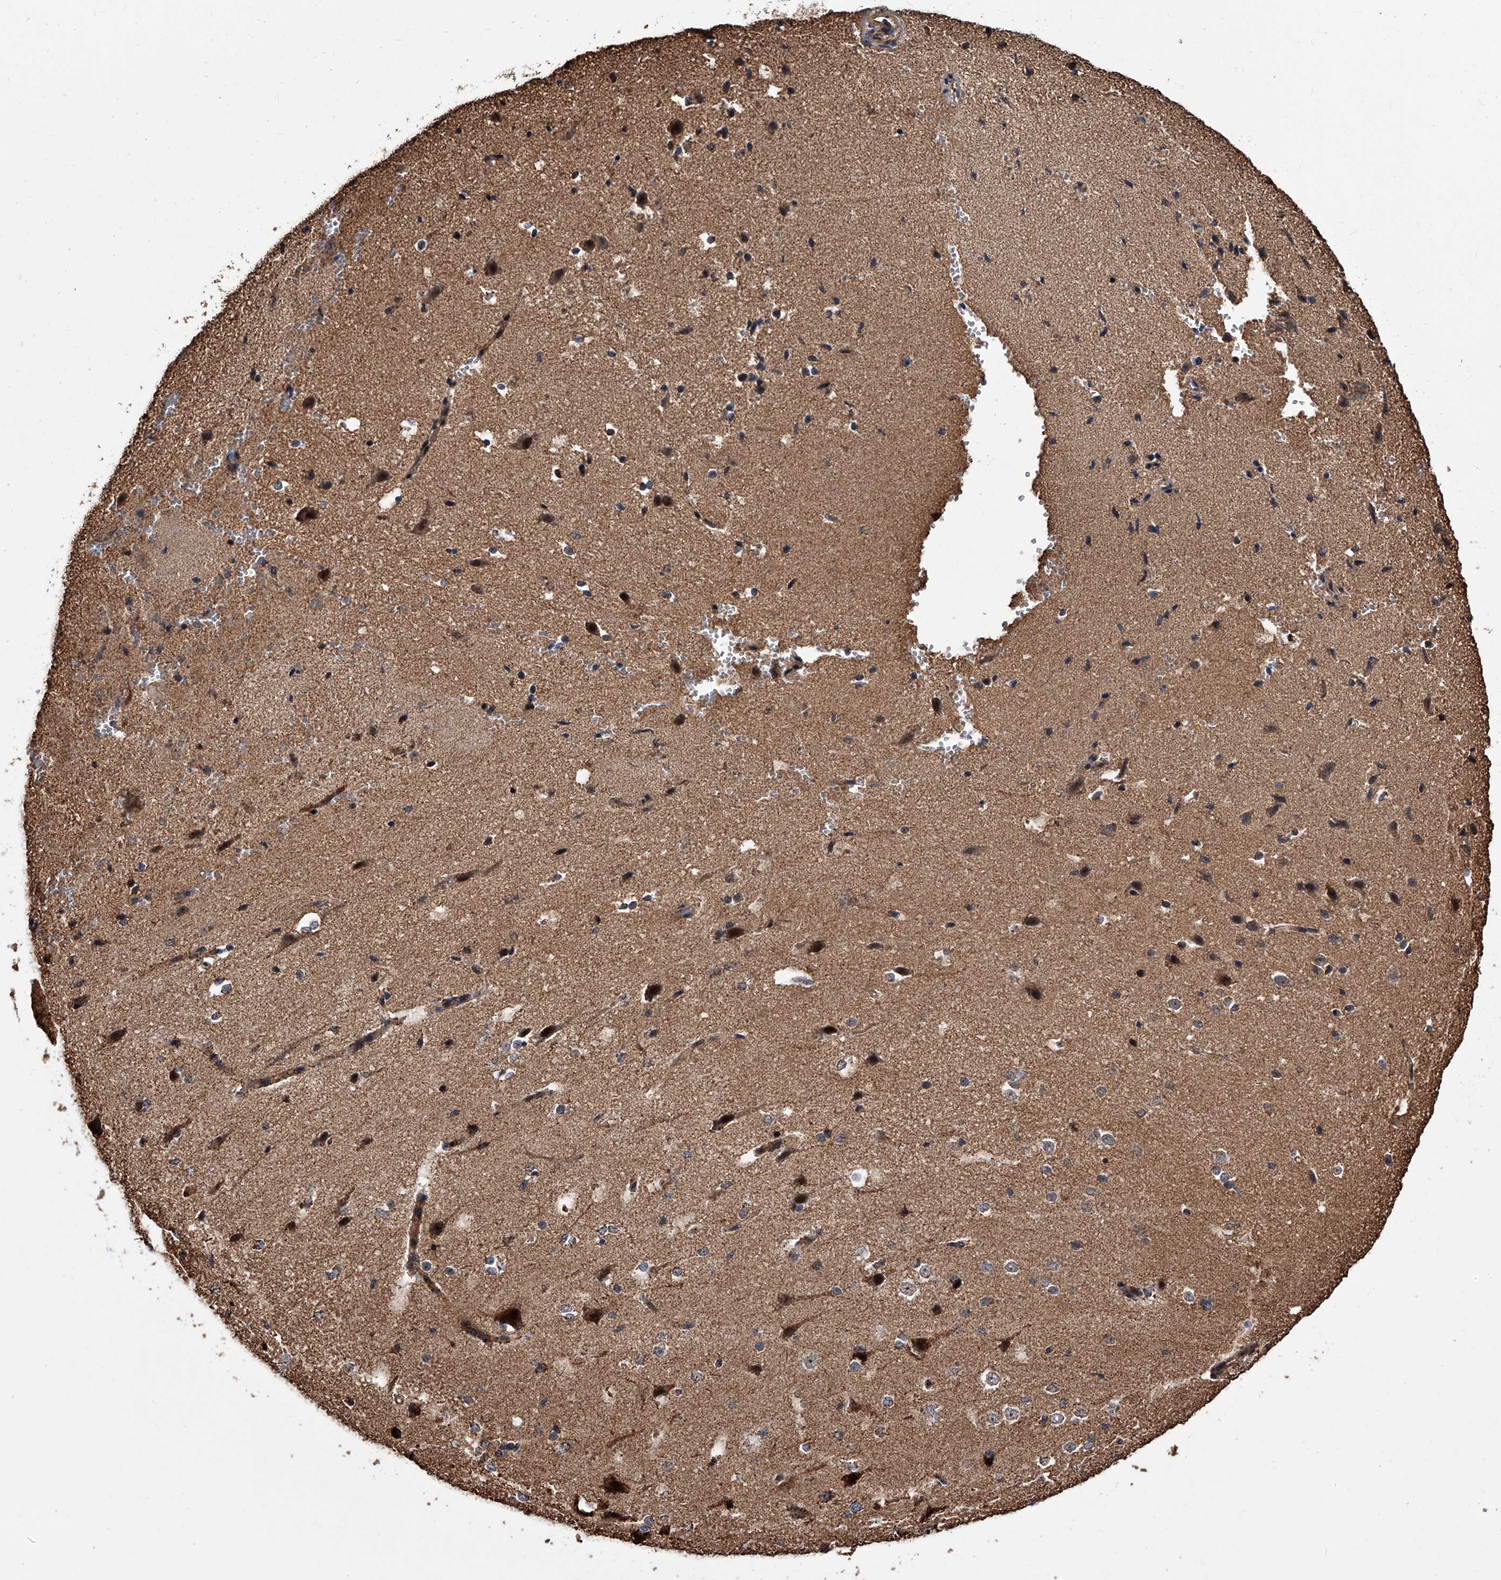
{"staining": {"intensity": "strong", "quantity": ">75%", "location": "cytoplasmic/membranous"}, "tissue": "cerebral cortex", "cell_type": "Endothelial cells", "image_type": "normal", "snomed": [{"axis": "morphology", "description": "Normal tissue, NOS"}, {"axis": "morphology", "description": "Developmental malformation"}, {"axis": "topography", "description": "Cerebral cortex"}], "caption": "DAB (3,3'-diaminobenzidine) immunohistochemical staining of unremarkable cerebral cortex demonstrates strong cytoplasmic/membranous protein positivity in about >75% of endothelial cells.", "gene": "SMPDL3A", "patient": {"sex": "female", "age": 30}}